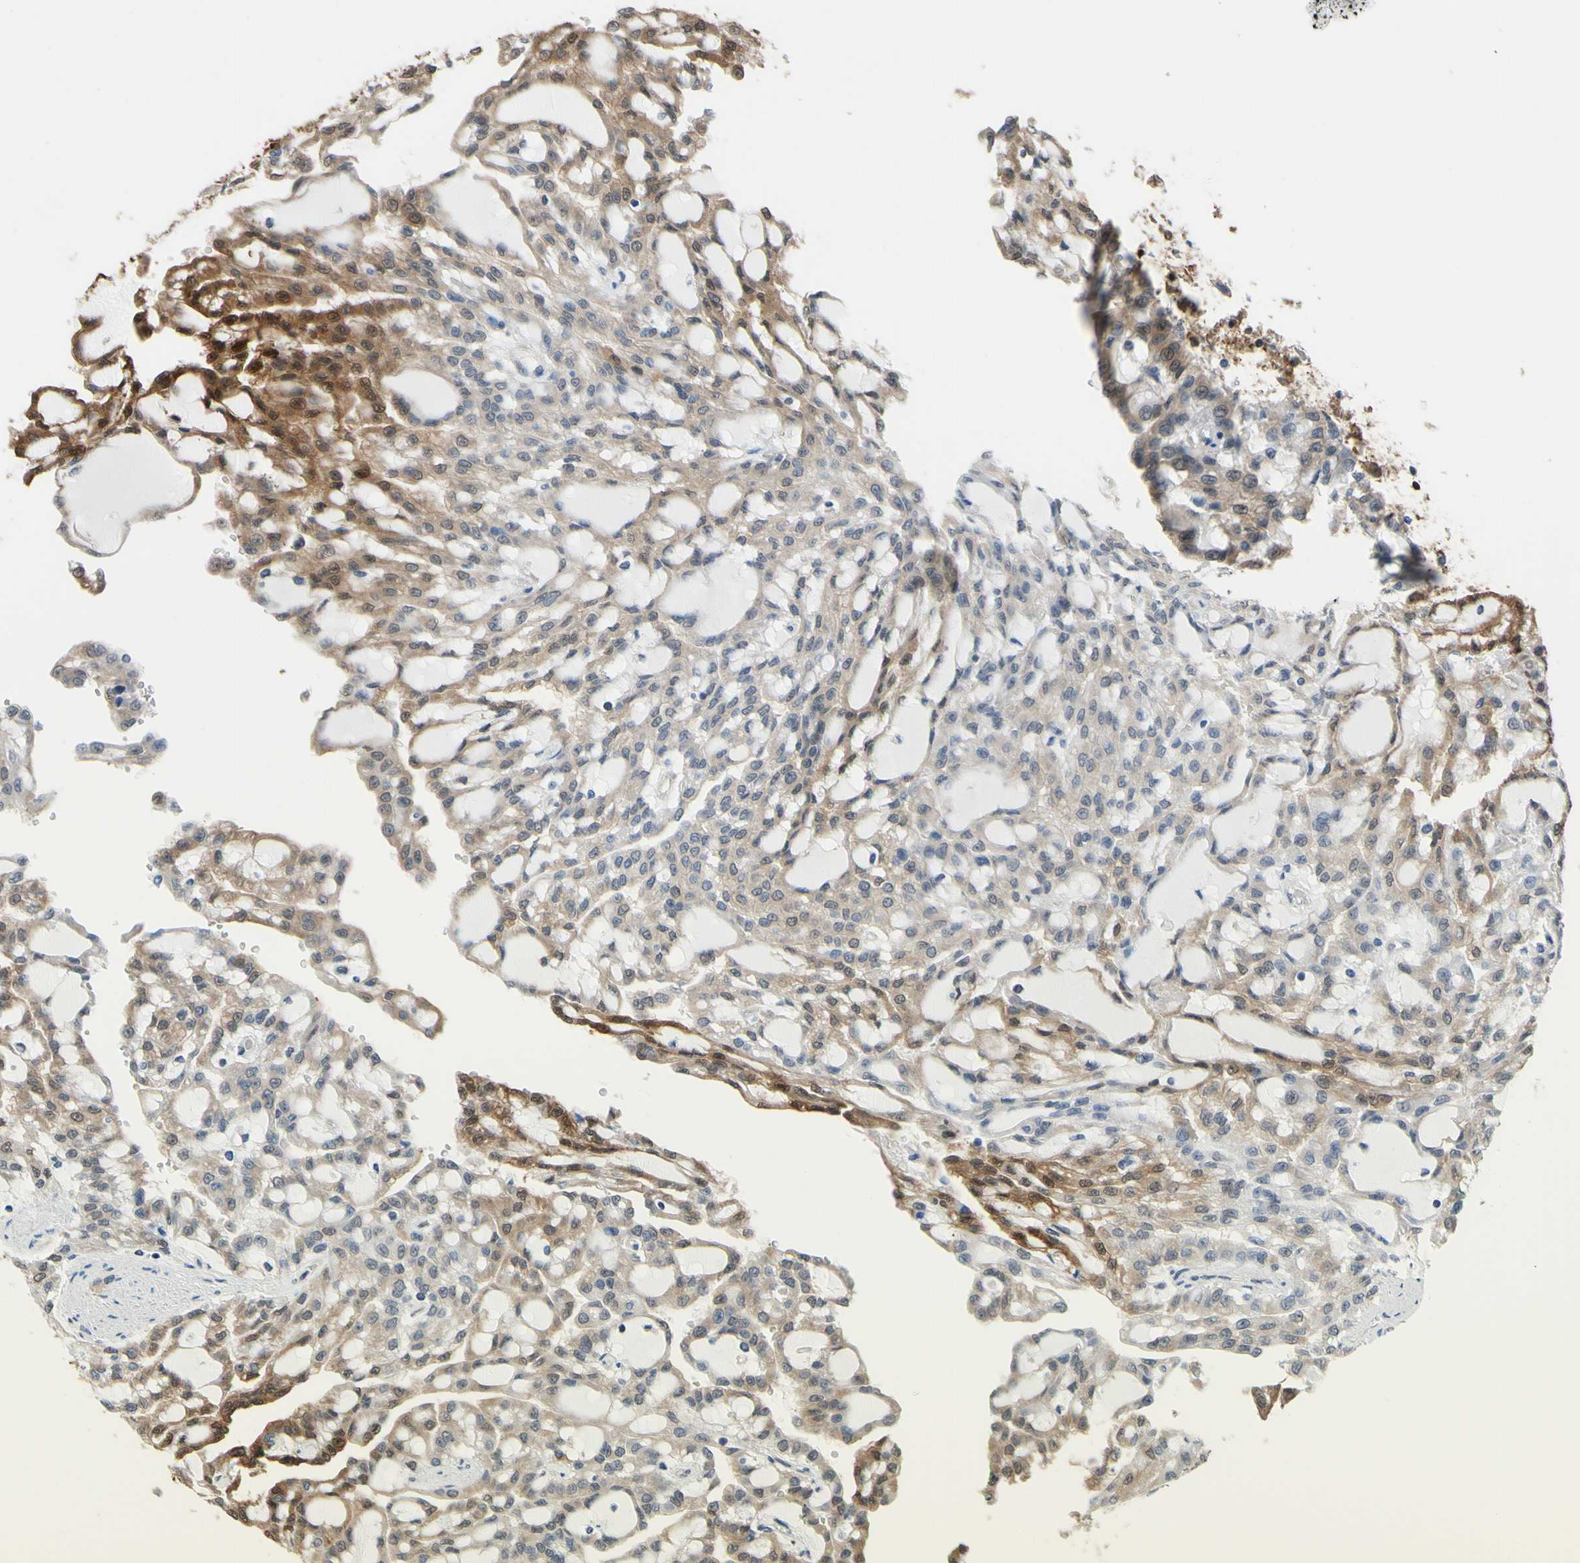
{"staining": {"intensity": "strong", "quantity": "<25%", "location": "cytoplasmic/membranous"}, "tissue": "renal cancer", "cell_type": "Tumor cells", "image_type": "cancer", "snomed": [{"axis": "morphology", "description": "Adenocarcinoma, NOS"}, {"axis": "topography", "description": "Kidney"}], "caption": "Tumor cells display medium levels of strong cytoplasmic/membranous expression in approximately <25% of cells in adenocarcinoma (renal).", "gene": "UPK3B", "patient": {"sex": "male", "age": 63}}